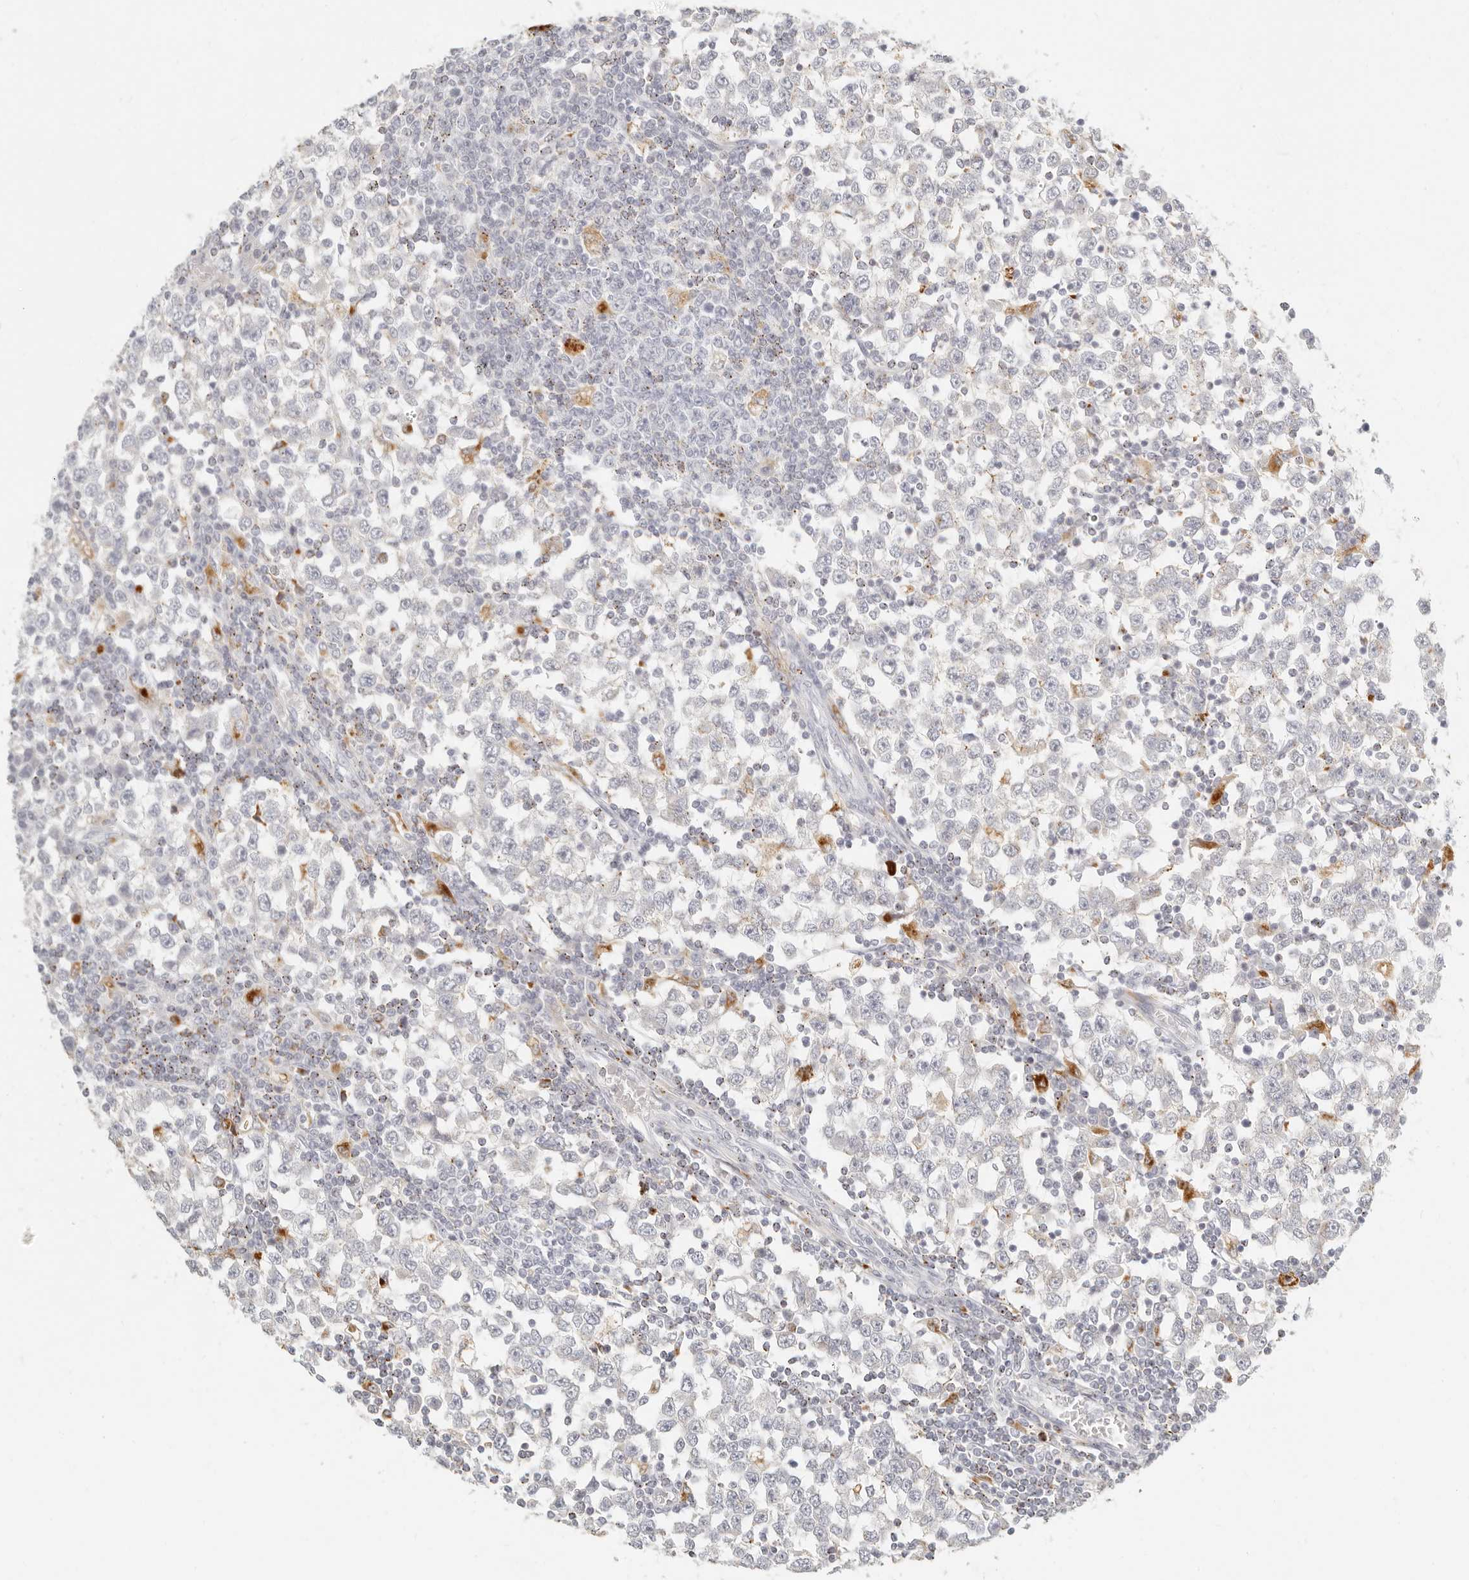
{"staining": {"intensity": "negative", "quantity": "none", "location": "none"}, "tissue": "testis cancer", "cell_type": "Tumor cells", "image_type": "cancer", "snomed": [{"axis": "morphology", "description": "Seminoma, NOS"}, {"axis": "topography", "description": "Testis"}], "caption": "Human testis cancer (seminoma) stained for a protein using immunohistochemistry displays no staining in tumor cells.", "gene": "RNASET2", "patient": {"sex": "male", "age": 65}}